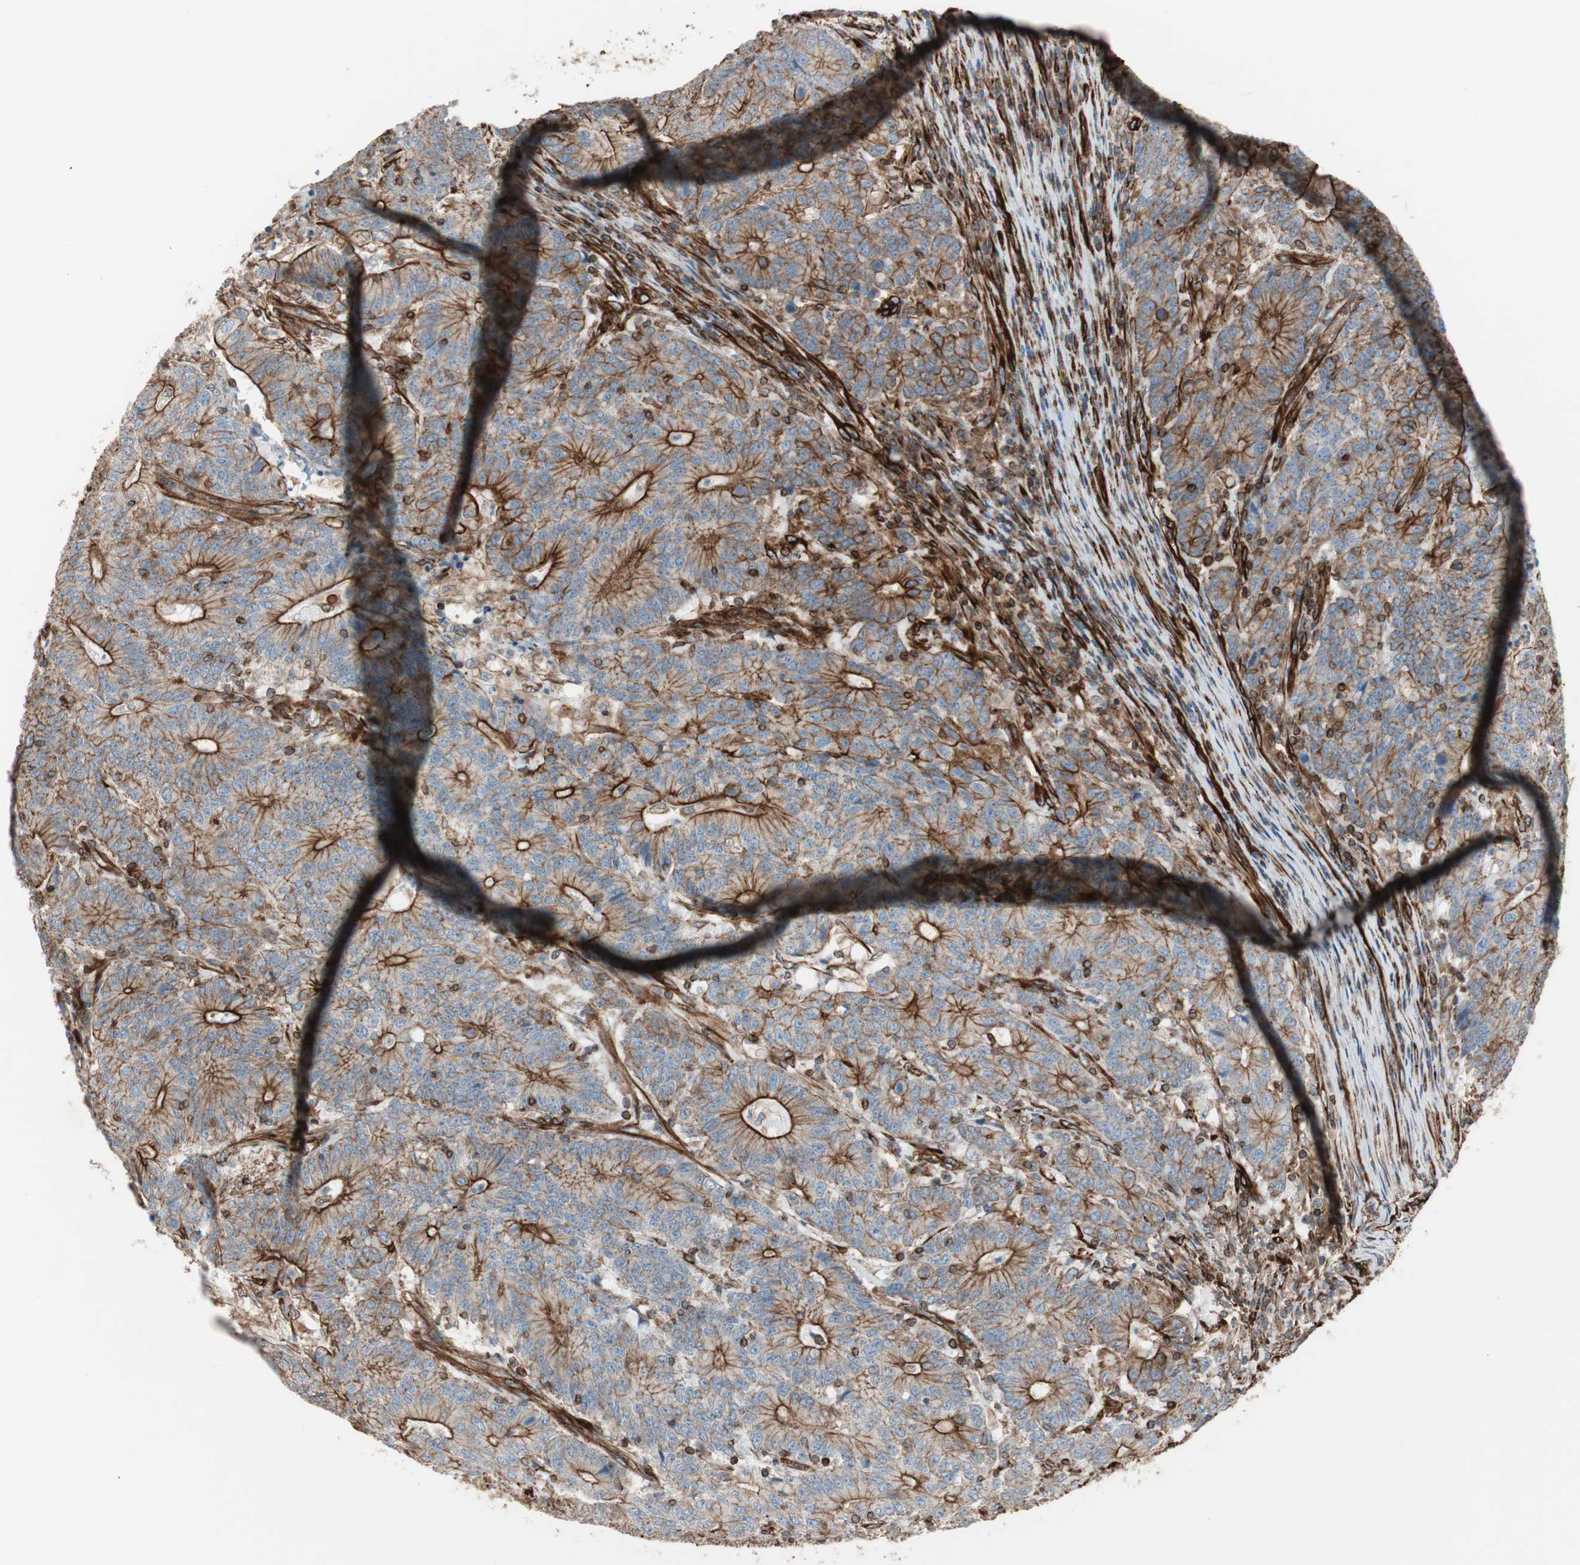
{"staining": {"intensity": "strong", "quantity": ">75%", "location": "cytoplasmic/membranous"}, "tissue": "colorectal cancer", "cell_type": "Tumor cells", "image_type": "cancer", "snomed": [{"axis": "morphology", "description": "Normal tissue, NOS"}, {"axis": "morphology", "description": "Adenocarcinoma, NOS"}, {"axis": "topography", "description": "Colon"}], "caption": "Colorectal adenocarcinoma stained for a protein (brown) demonstrates strong cytoplasmic/membranous positive staining in approximately >75% of tumor cells.", "gene": "TCTA", "patient": {"sex": "female", "age": 75}}